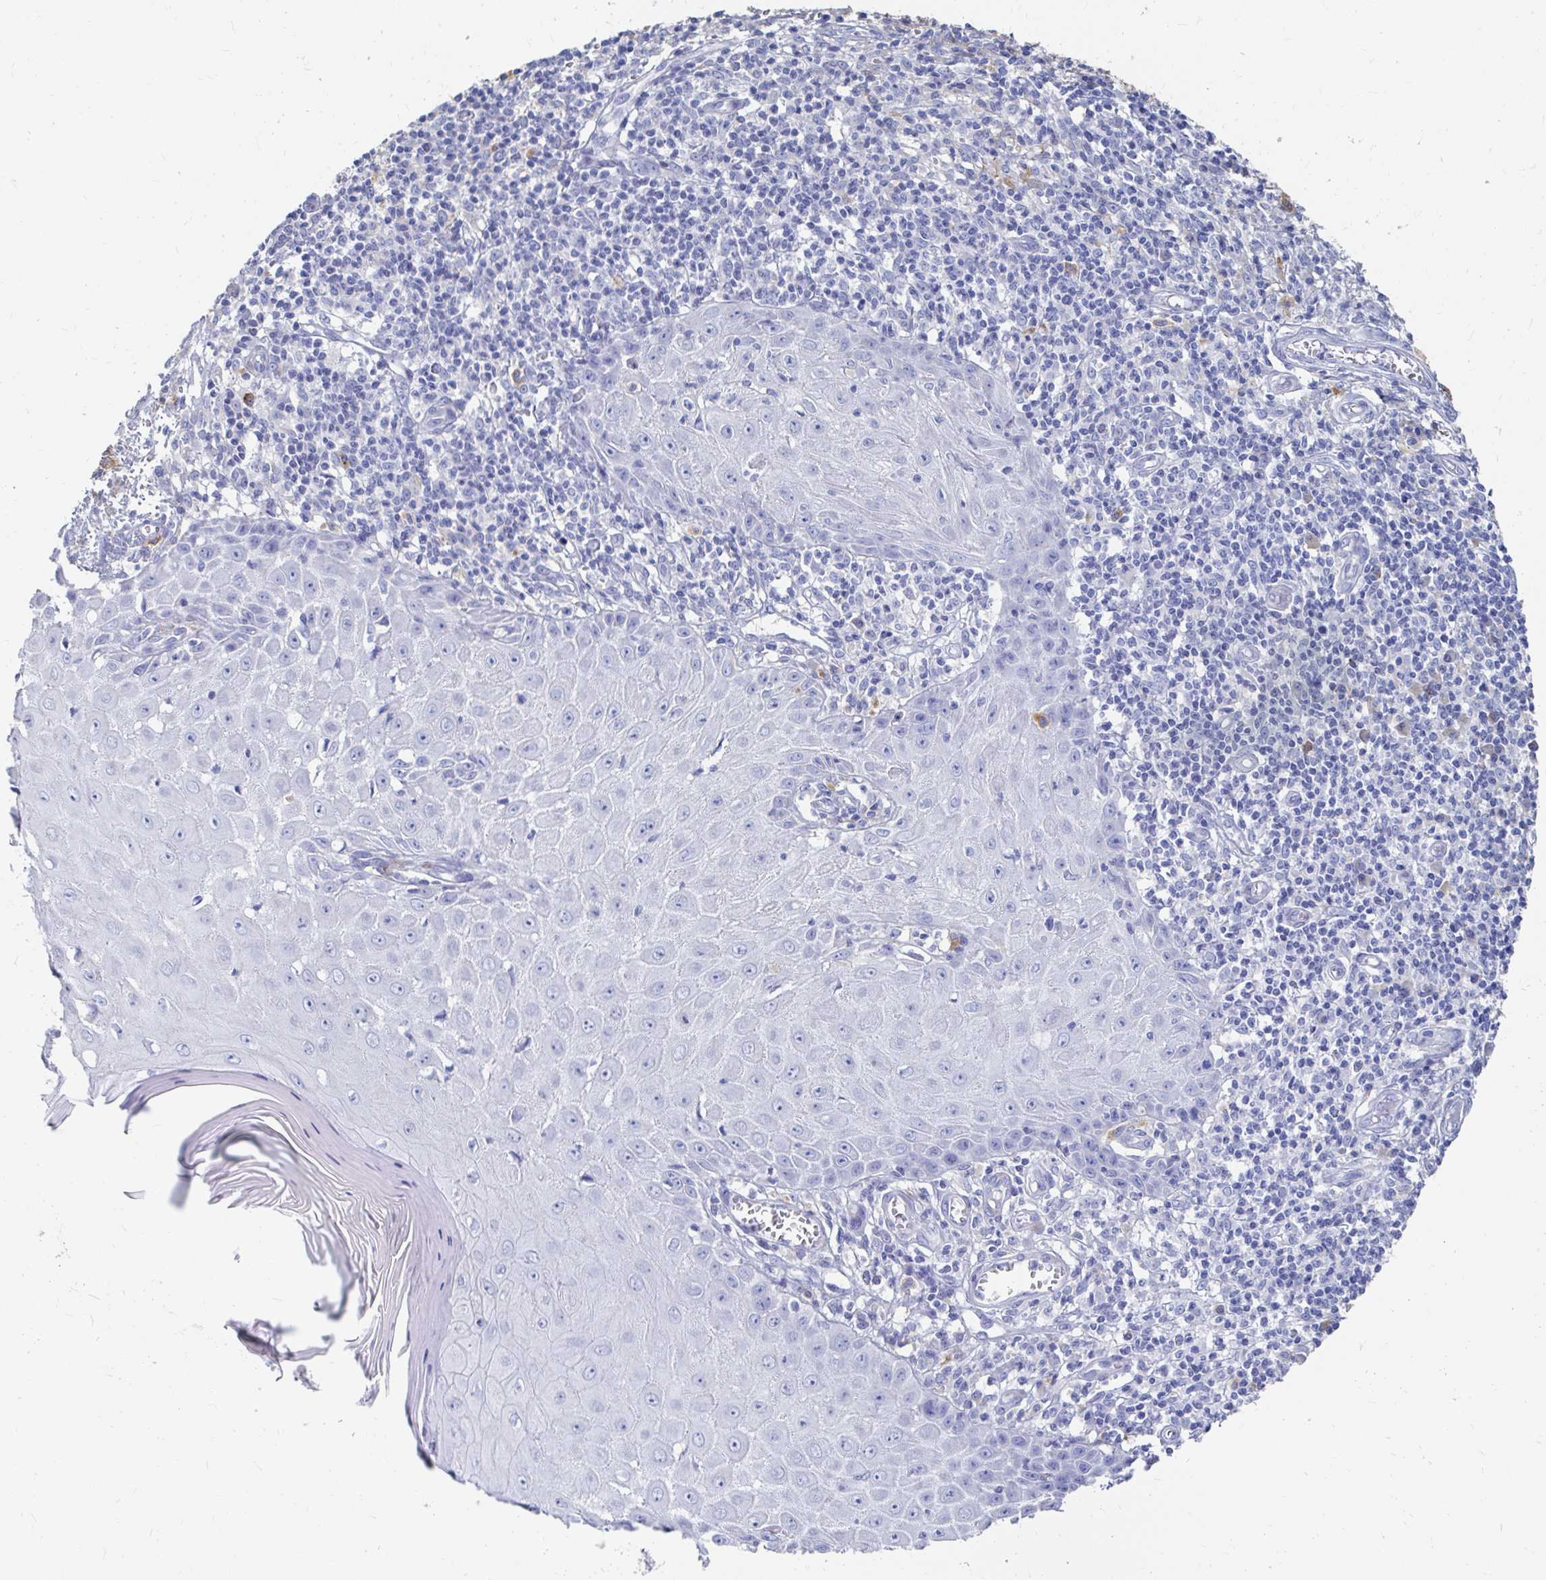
{"staining": {"intensity": "negative", "quantity": "none", "location": "none"}, "tissue": "skin cancer", "cell_type": "Tumor cells", "image_type": "cancer", "snomed": [{"axis": "morphology", "description": "Squamous cell carcinoma, NOS"}, {"axis": "topography", "description": "Skin"}], "caption": "This is a image of immunohistochemistry (IHC) staining of skin cancer, which shows no staining in tumor cells.", "gene": "LAMC3", "patient": {"sex": "female", "age": 73}}